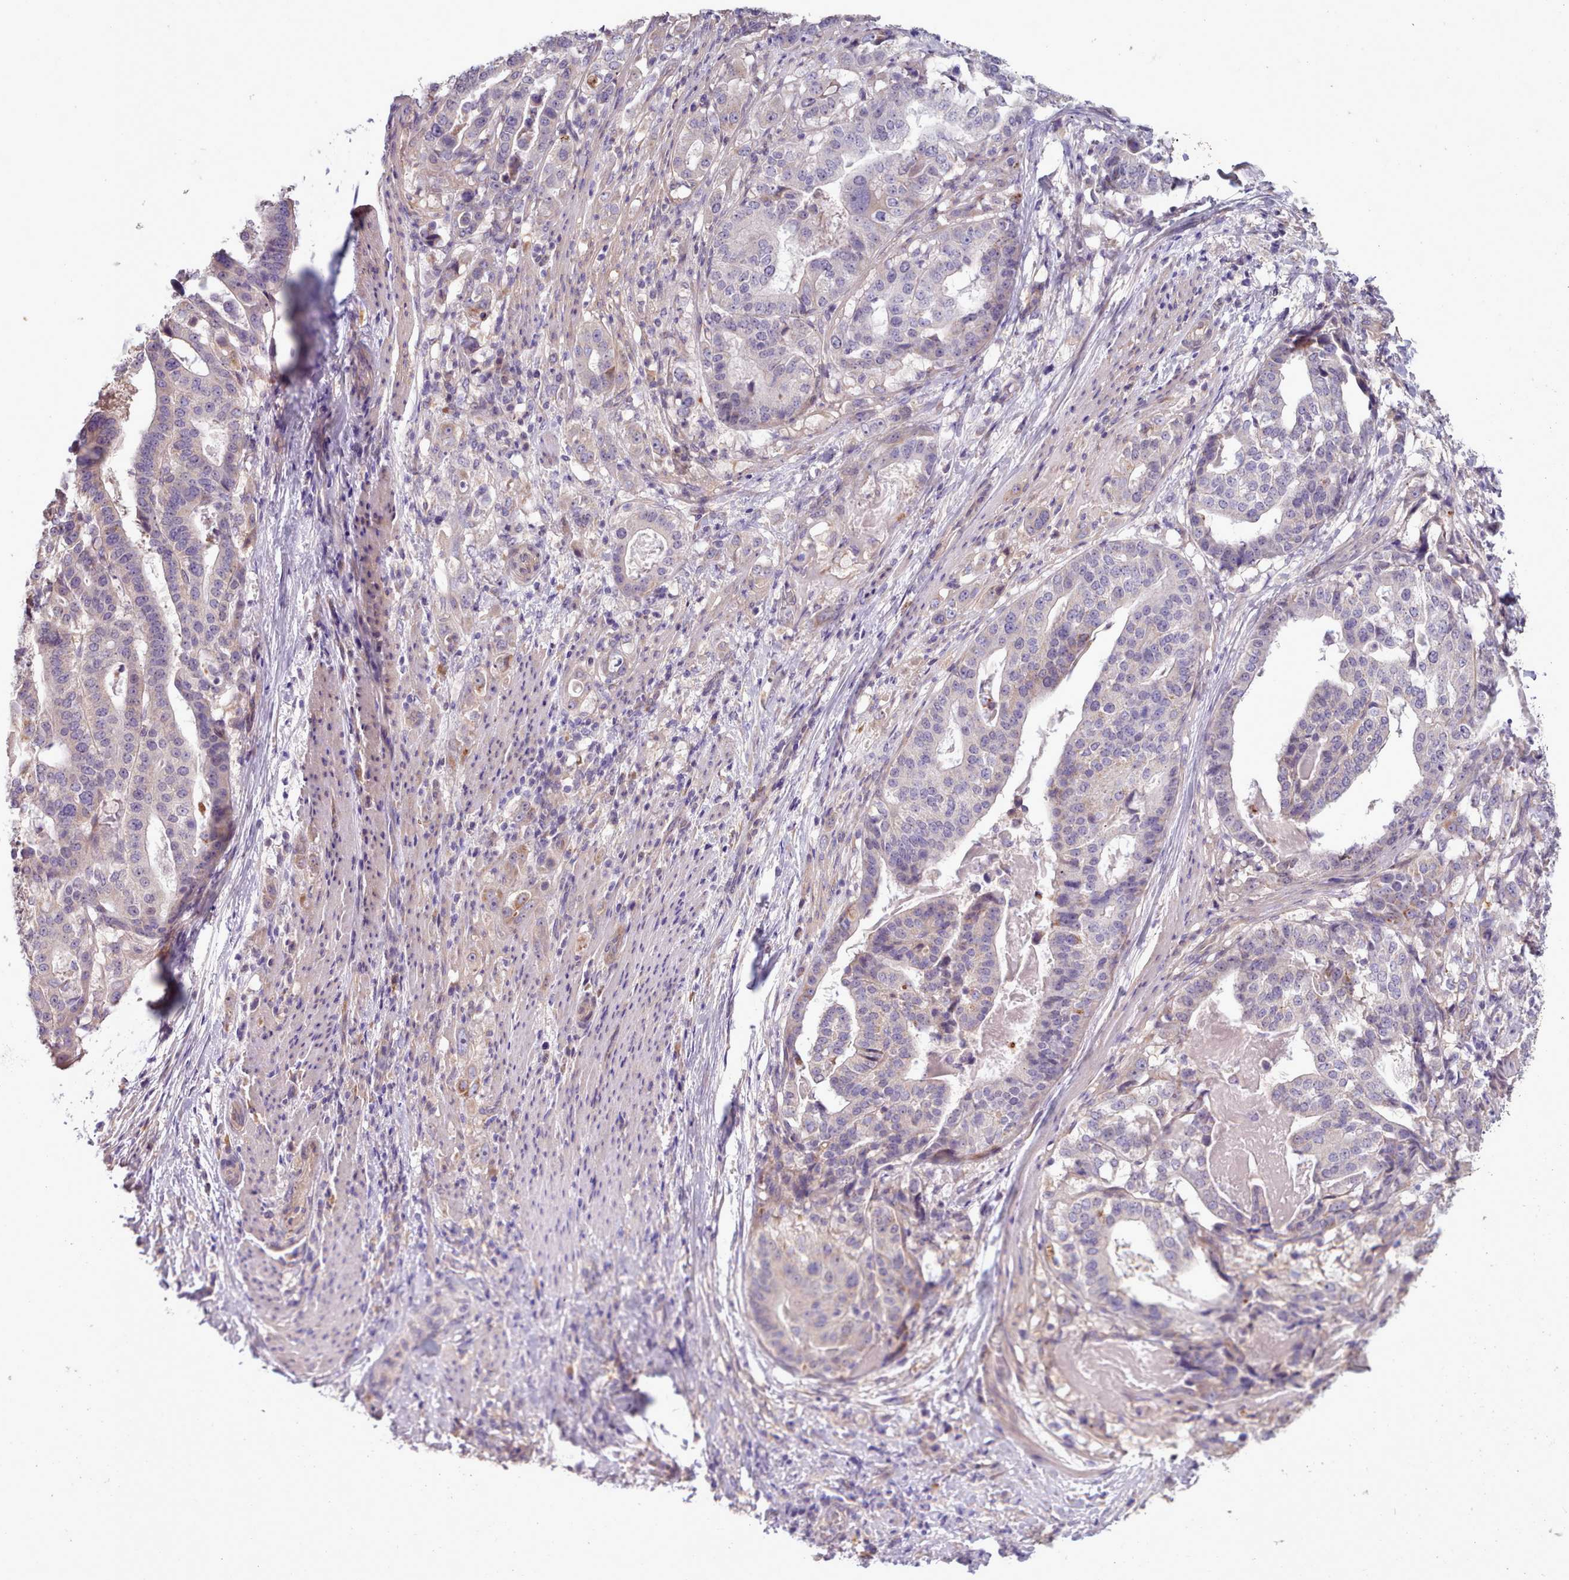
{"staining": {"intensity": "weak", "quantity": "<25%", "location": "cytoplasmic/membranous"}, "tissue": "stomach cancer", "cell_type": "Tumor cells", "image_type": "cancer", "snomed": [{"axis": "morphology", "description": "Adenocarcinoma, NOS"}, {"axis": "topography", "description": "Stomach"}], "caption": "Image shows no significant protein staining in tumor cells of stomach cancer.", "gene": "DPF1", "patient": {"sex": "male", "age": 48}}